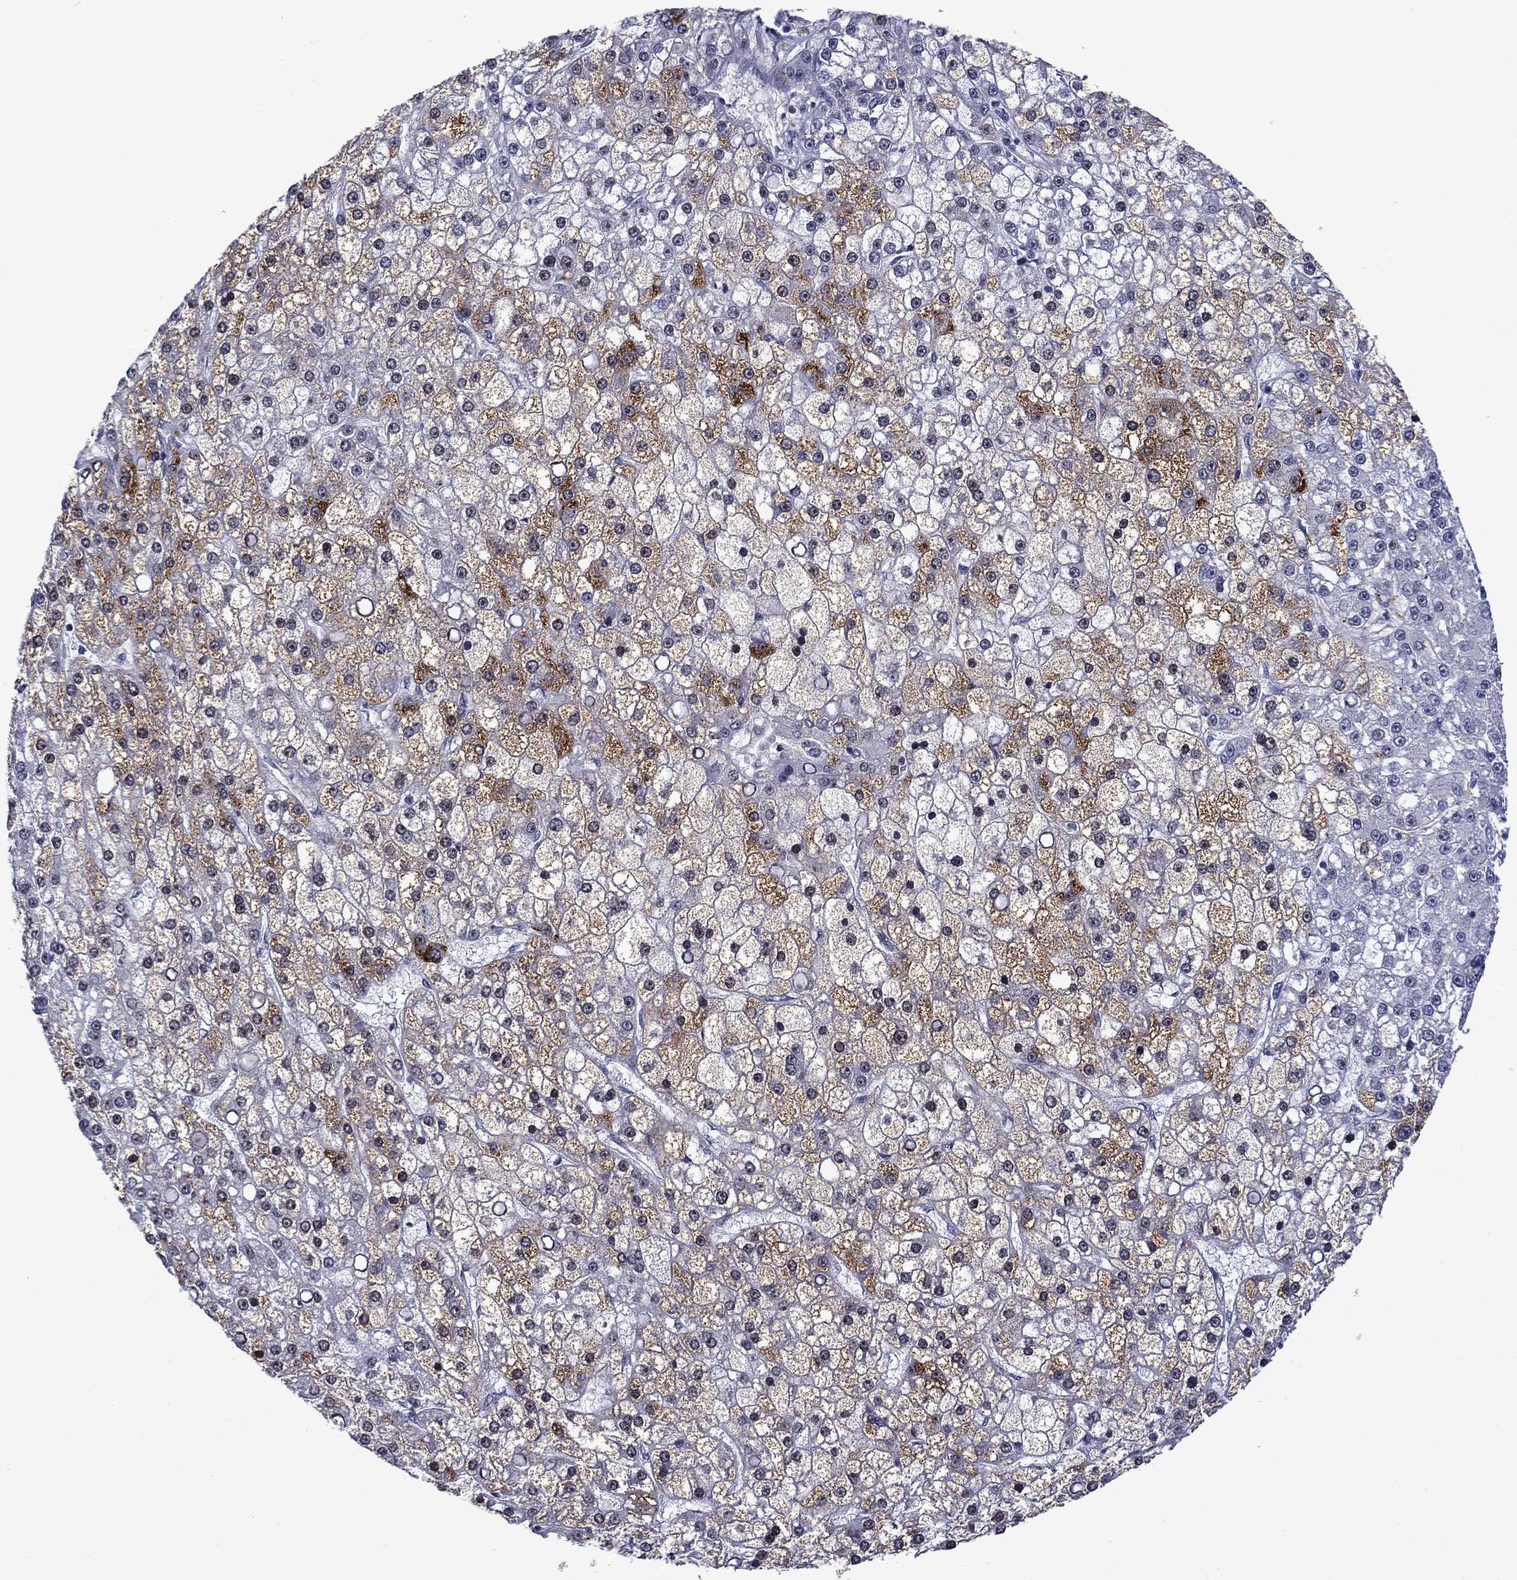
{"staining": {"intensity": "moderate", "quantity": "<25%", "location": "cytoplasmic/membranous"}, "tissue": "liver cancer", "cell_type": "Tumor cells", "image_type": "cancer", "snomed": [{"axis": "morphology", "description": "Carcinoma, Hepatocellular, NOS"}, {"axis": "topography", "description": "Liver"}], "caption": "Immunohistochemical staining of human liver cancer displays moderate cytoplasmic/membranous protein staining in about <25% of tumor cells.", "gene": "SURF2", "patient": {"sex": "male", "age": 67}}